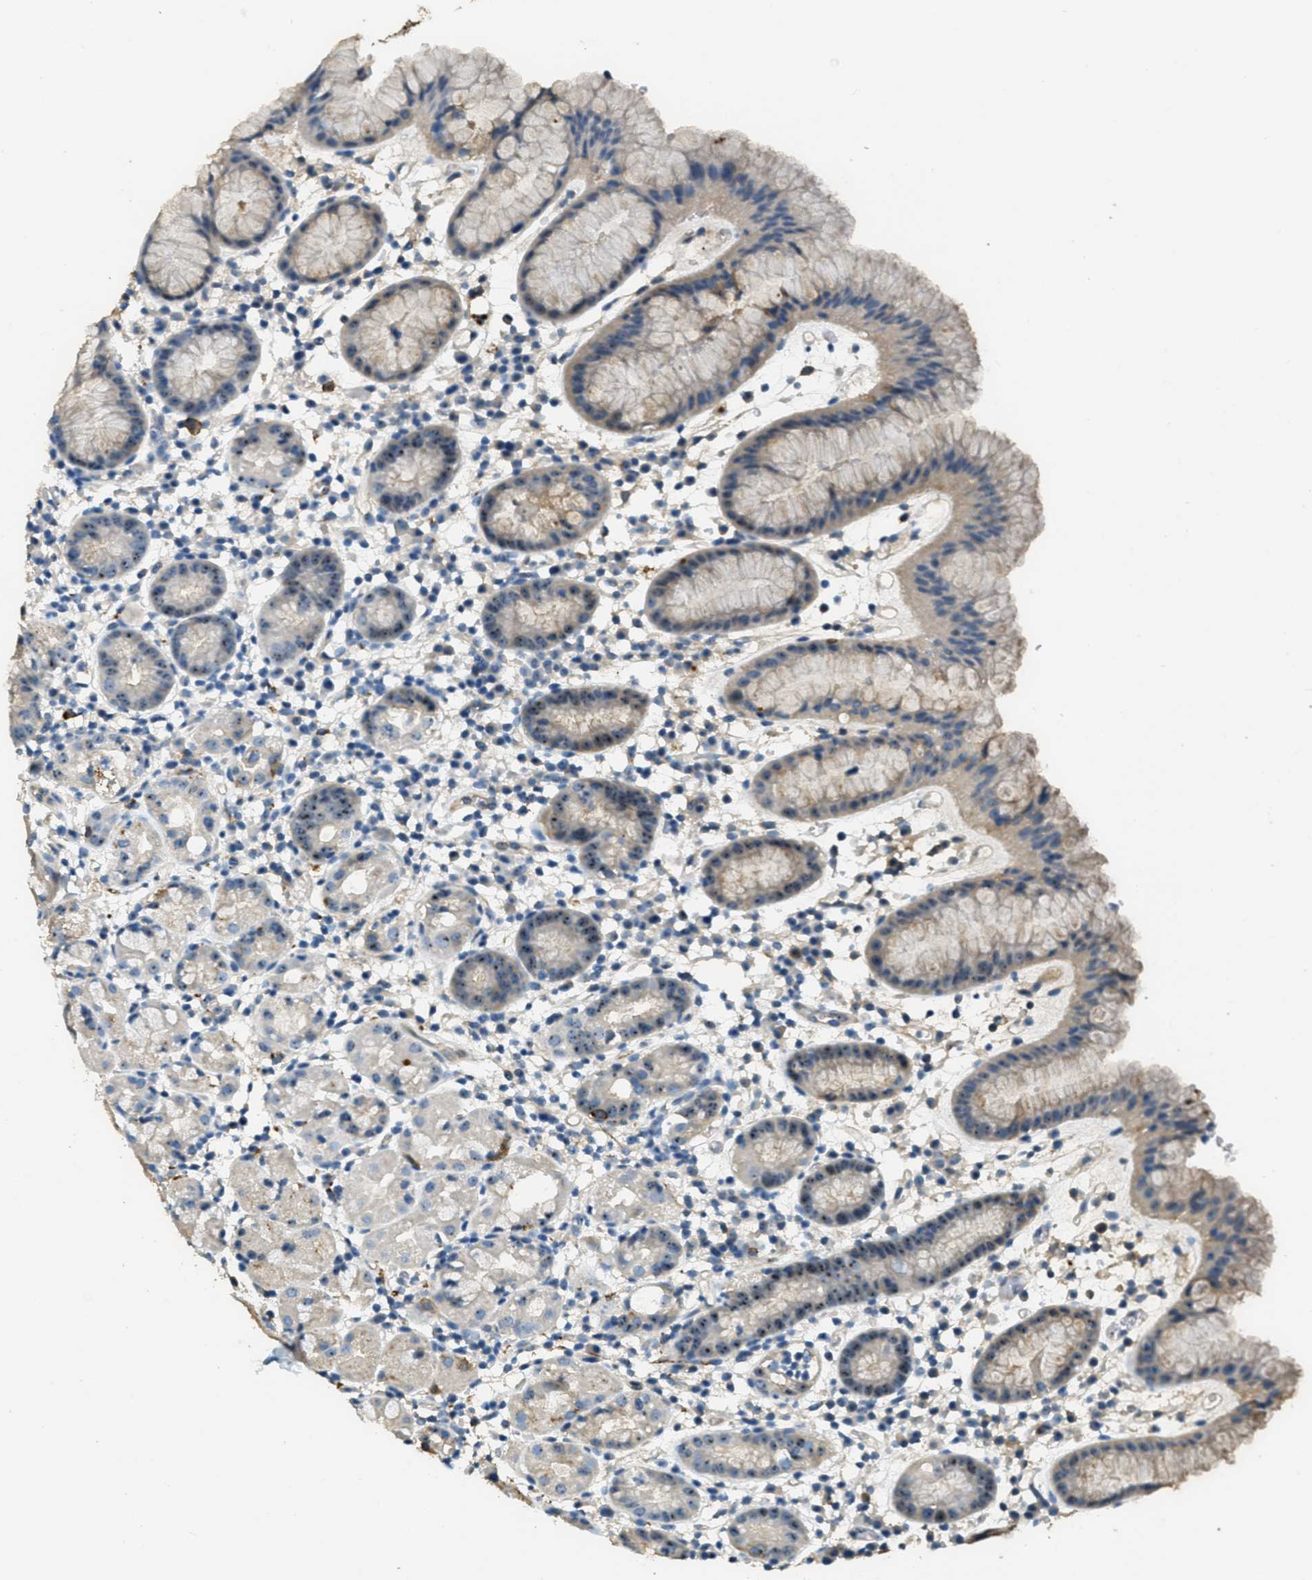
{"staining": {"intensity": "weak", "quantity": "25%-75%", "location": "cytoplasmic/membranous,nuclear"}, "tissue": "stomach", "cell_type": "Glandular cells", "image_type": "normal", "snomed": [{"axis": "morphology", "description": "Normal tissue, NOS"}, {"axis": "topography", "description": "Stomach"}, {"axis": "topography", "description": "Stomach, lower"}], "caption": "Stomach stained with immunohistochemistry (IHC) demonstrates weak cytoplasmic/membranous,nuclear positivity in approximately 25%-75% of glandular cells. (DAB (3,3'-diaminobenzidine) IHC, brown staining for protein, blue staining for nuclei).", "gene": "OSMR", "patient": {"sex": "female", "age": 75}}